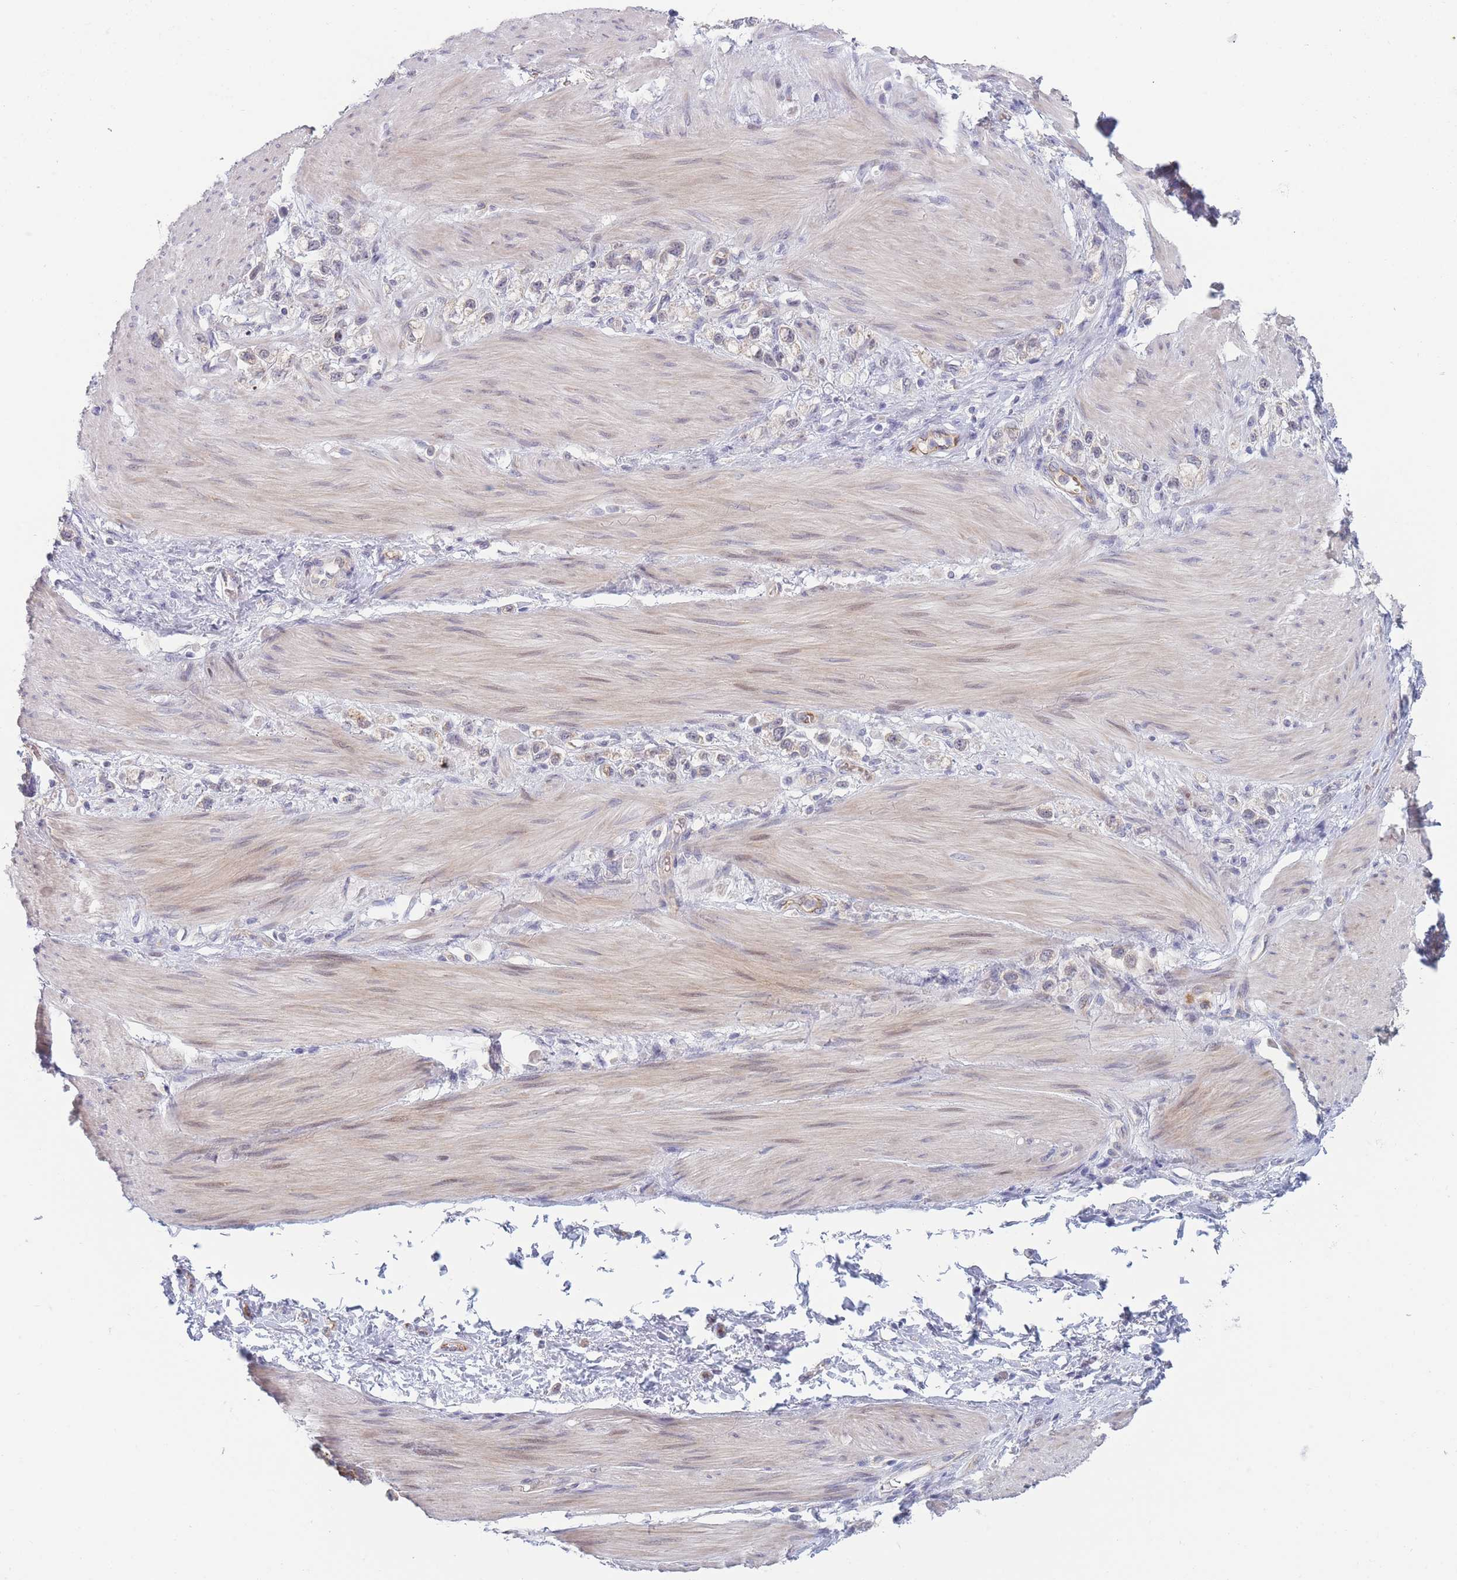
{"staining": {"intensity": "negative", "quantity": "none", "location": "none"}, "tissue": "stomach cancer", "cell_type": "Tumor cells", "image_type": "cancer", "snomed": [{"axis": "morphology", "description": "Adenocarcinoma, NOS"}, {"axis": "topography", "description": "Stomach"}], "caption": "Human stomach cancer stained for a protein using immunohistochemistry (IHC) demonstrates no positivity in tumor cells.", "gene": "FAM227B", "patient": {"sex": "female", "age": 65}}